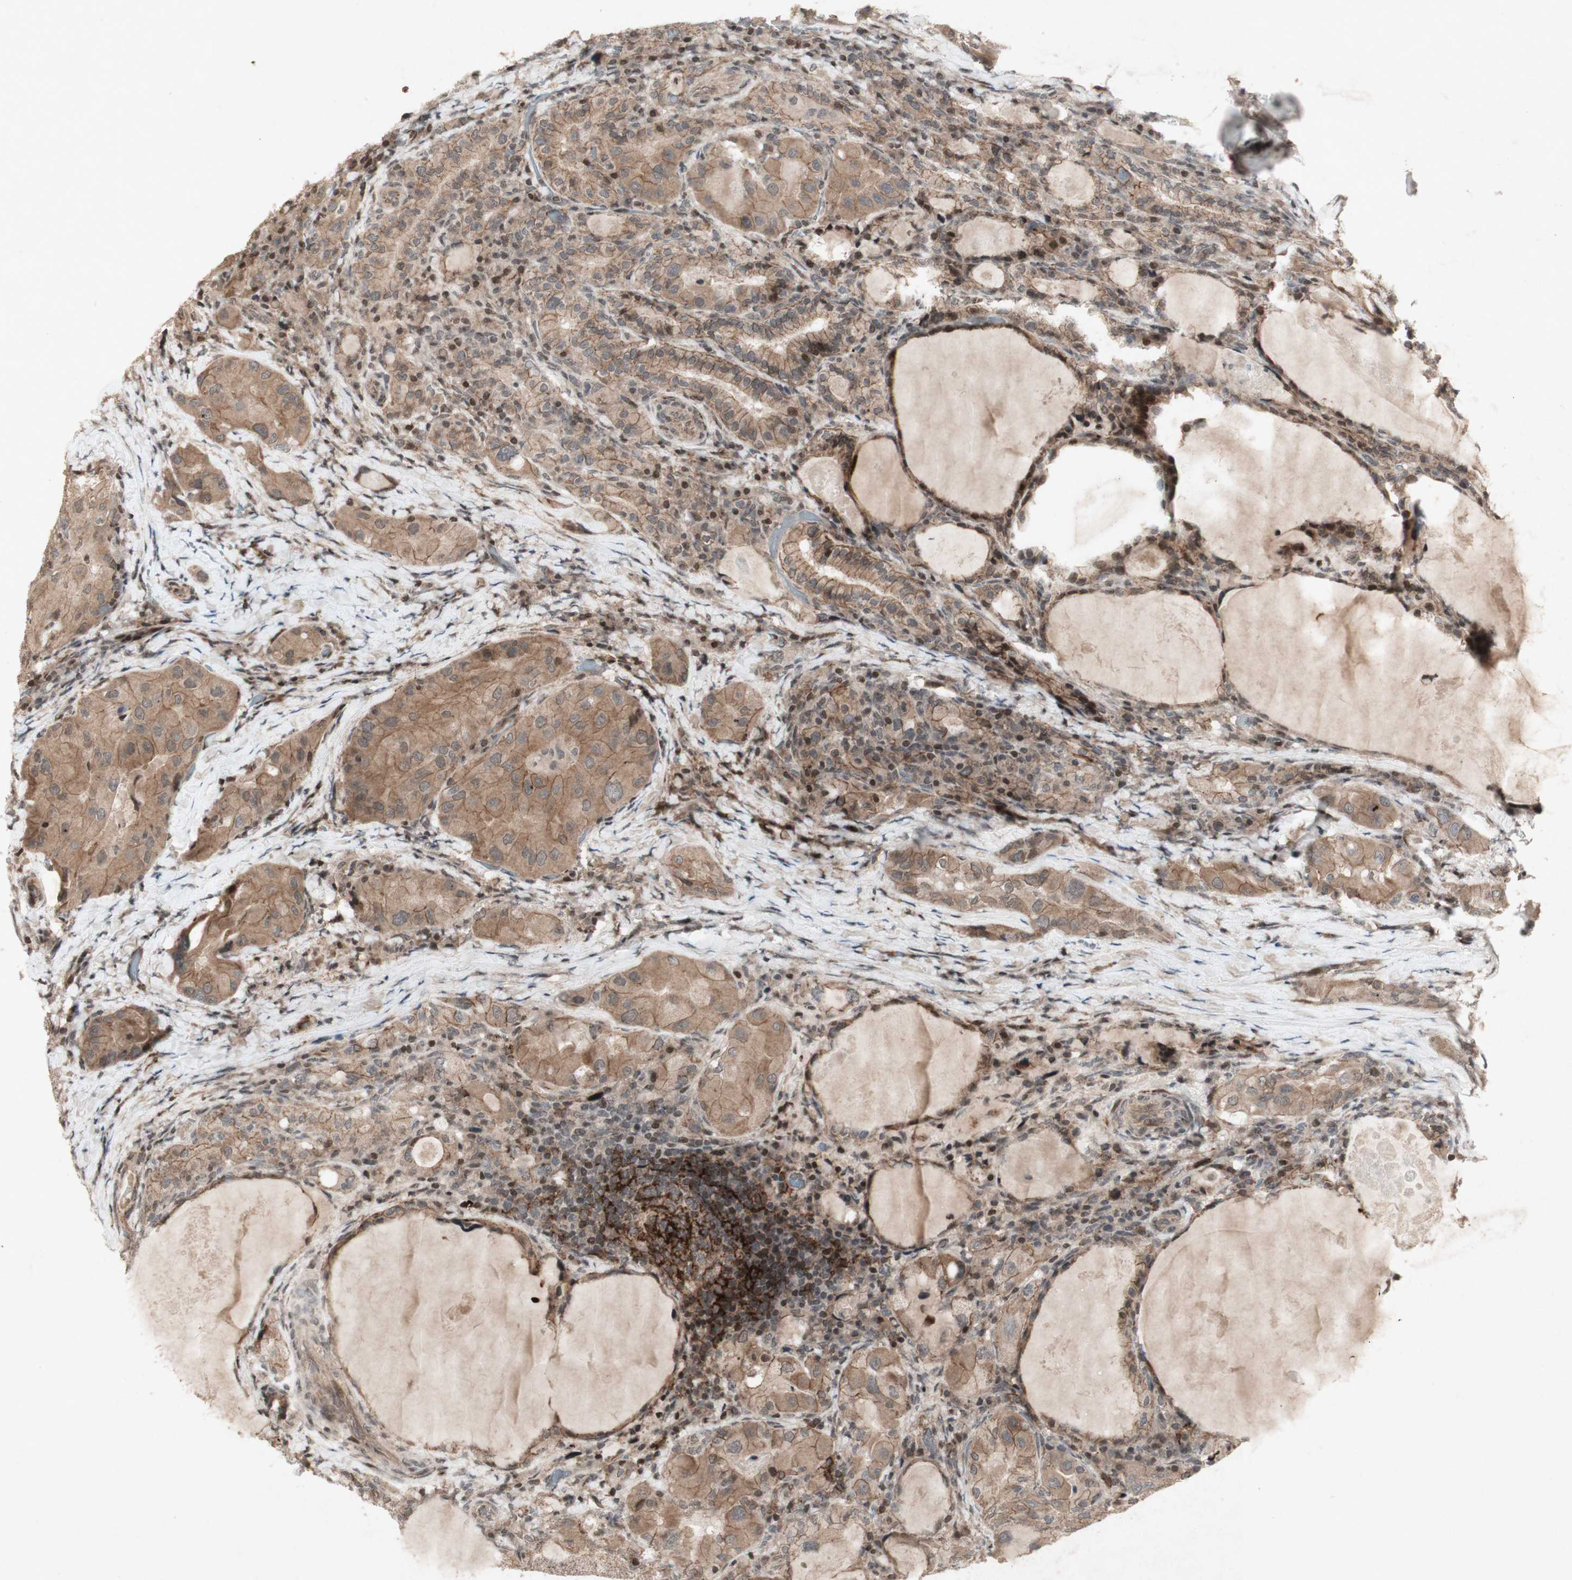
{"staining": {"intensity": "moderate", "quantity": ">75%", "location": "cytoplasmic/membranous"}, "tissue": "thyroid cancer", "cell_type": "Tumor cells", "image_type": "cancer", "snomed": [{"axis": "morphology", "description": "Papillary adenocarcinoma, NOS"}, {"axis": "topography", "description": "Thyroid gland"}], "caption": "A micrograph of thyroid cancer (papillary adenocarcinoma) stained for a protein reveals moderate cytoplasmic/membranous brown staining in tumor cells.", "gene": "PLXNA1", "patient": {"sex": "female", "age": 42}}